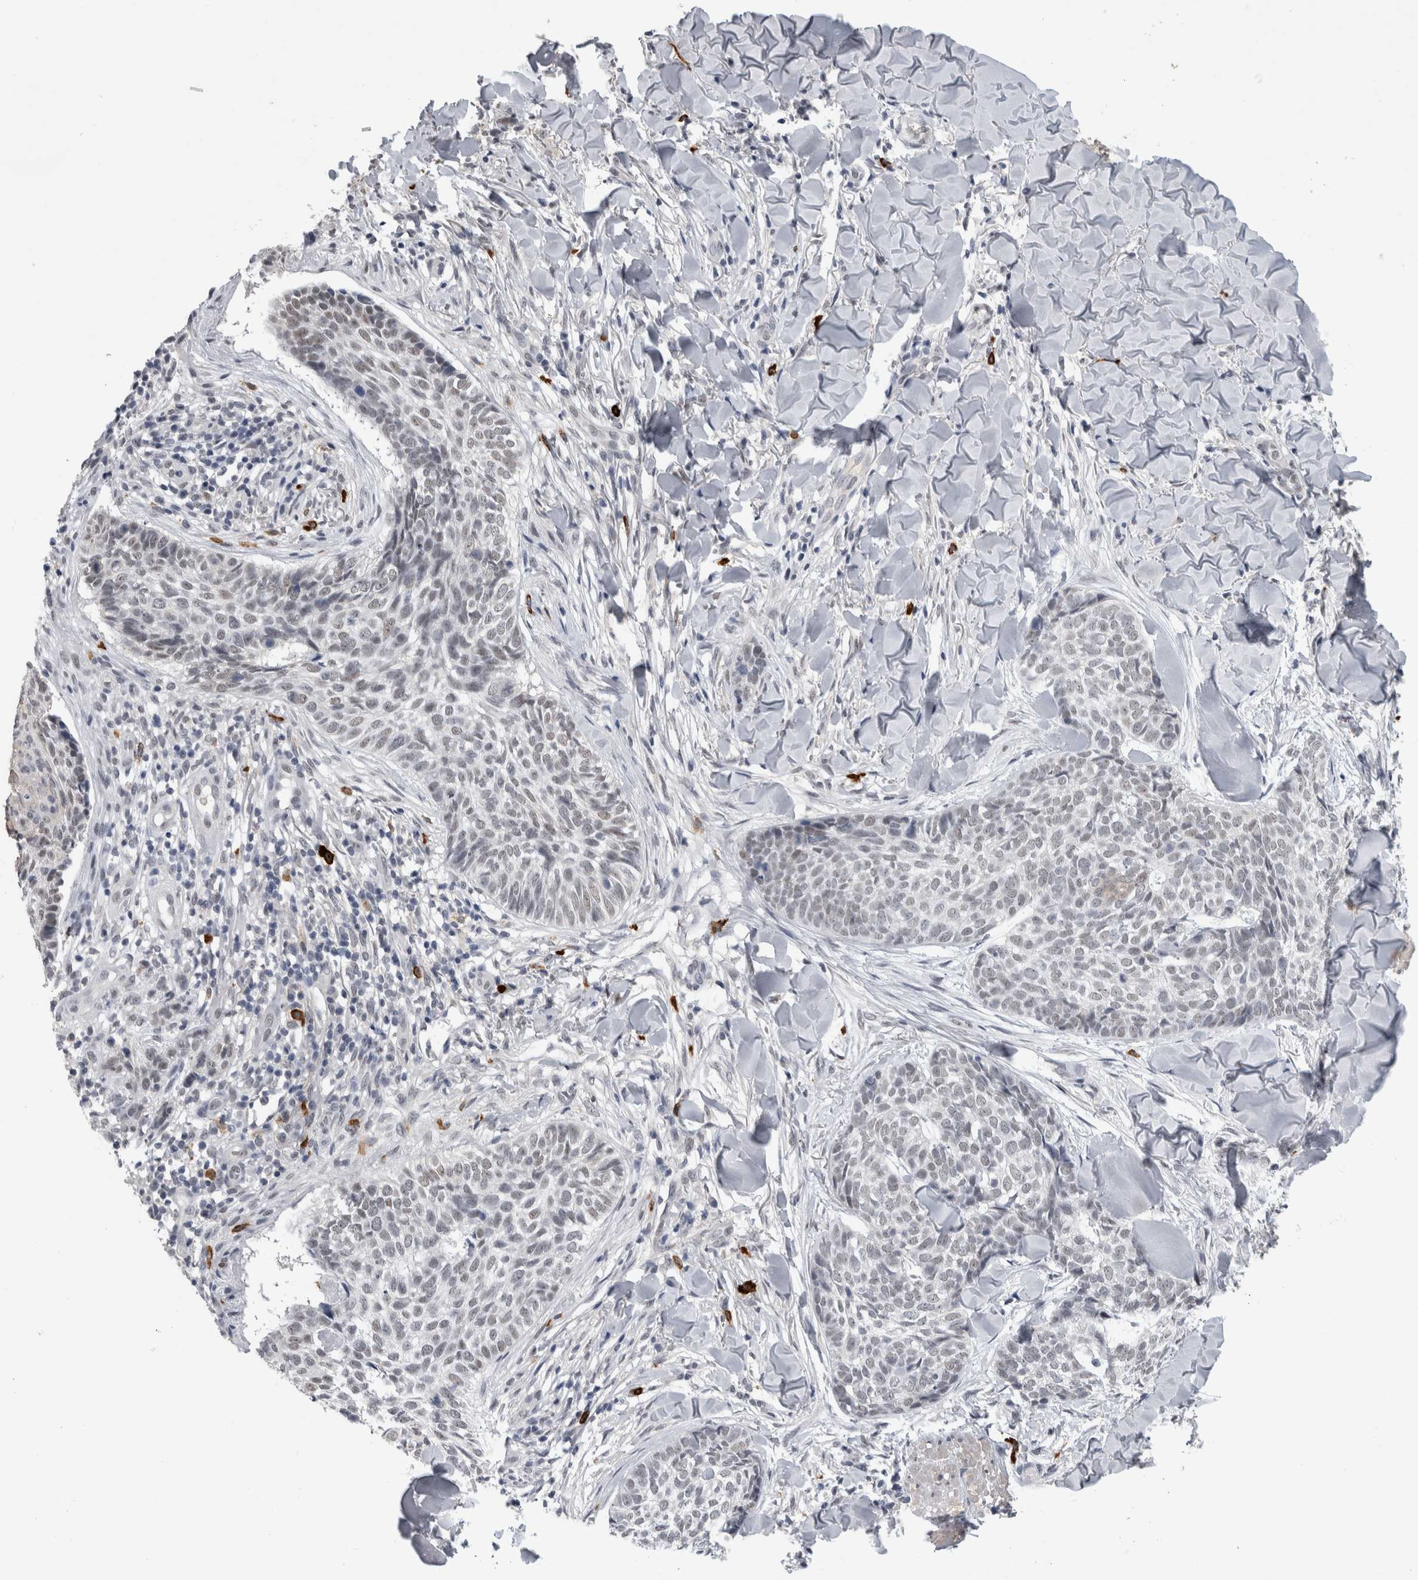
{"staining": {"intensity": "weak", "quantity": "25%-75%", "location": "nuclear"}, "tissue": "skin cancer", "cell_type": "Tumor cells", "image_type": "cancer", "snomed": [{"axis": "morphology", "description": "Normal tissue, NOS"}, {"axis": "morphology", "description": "Basal cell carcinoma"}, {"axis": "topography", "description": "Skin"}], "caption": "High-magnification brightfield microscopy of skin cancer (basal cell carcinoma) stained with DAB (brown) and counterstained with hematoxylin (blue). tumor cells exhibit weak nuclear expression is present in about25%-75% of cells.", "gene": "PEBP4", "patient": {"sex": "male", "age": 67}}